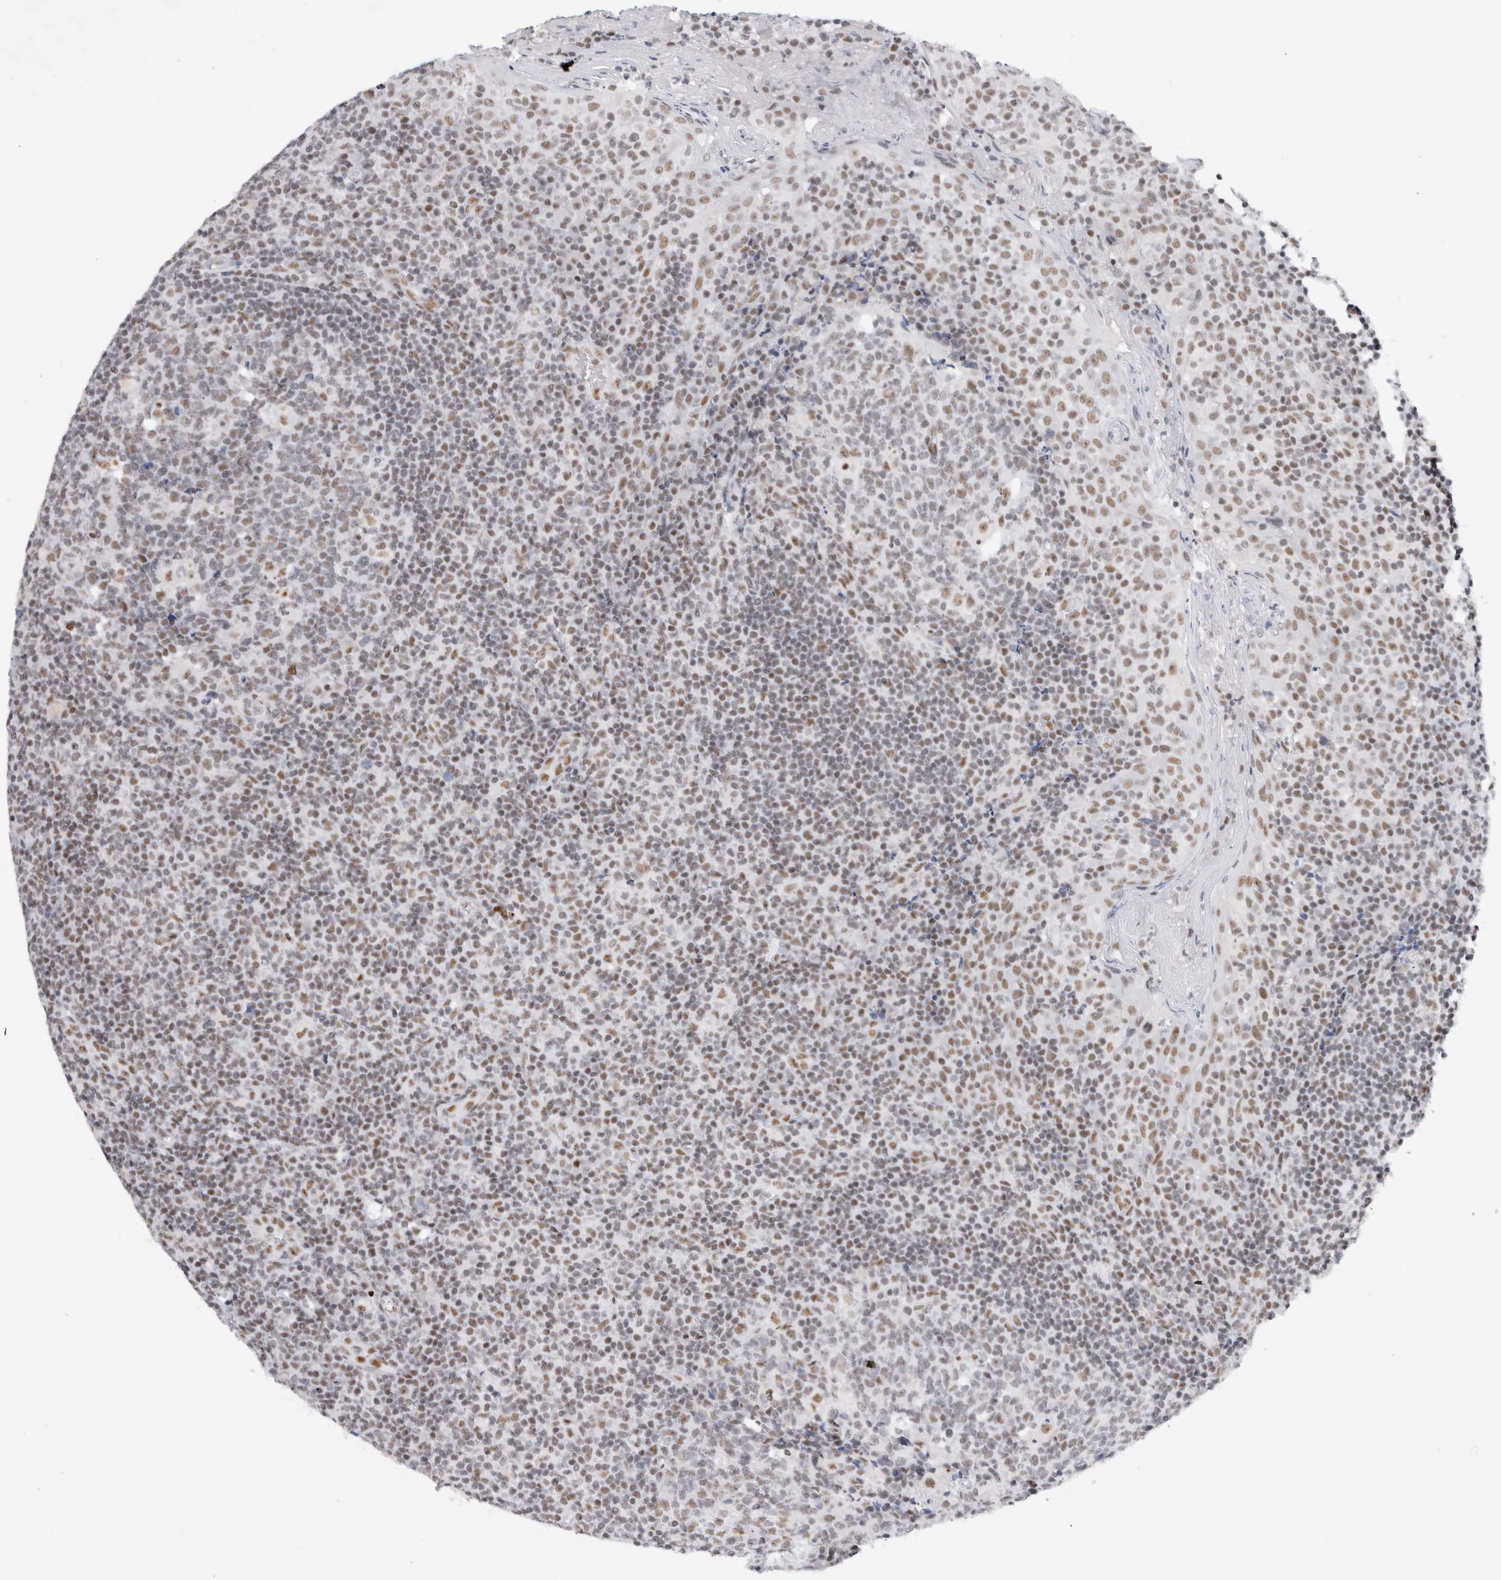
{"staining": {"intensity": "weak", "quantity": "25%-75%", "location": "nuclear"}, "tissue": "tonsil", "cell_type": "Germinal center cells", "image_type": "normal", "snomed": [{"axis": "morphology", "description": "Normal tissue, NOS"}, {"axis": "topography", "description": "Tonsil"}], "caption": "This is an image of immunohistochemistry (IHC) staining of normal tonsil, which shows weak expression in the nuclear of germinal center cells.", "gene": "COPS7A", "patient": {"sex": "female", "age": 19}}